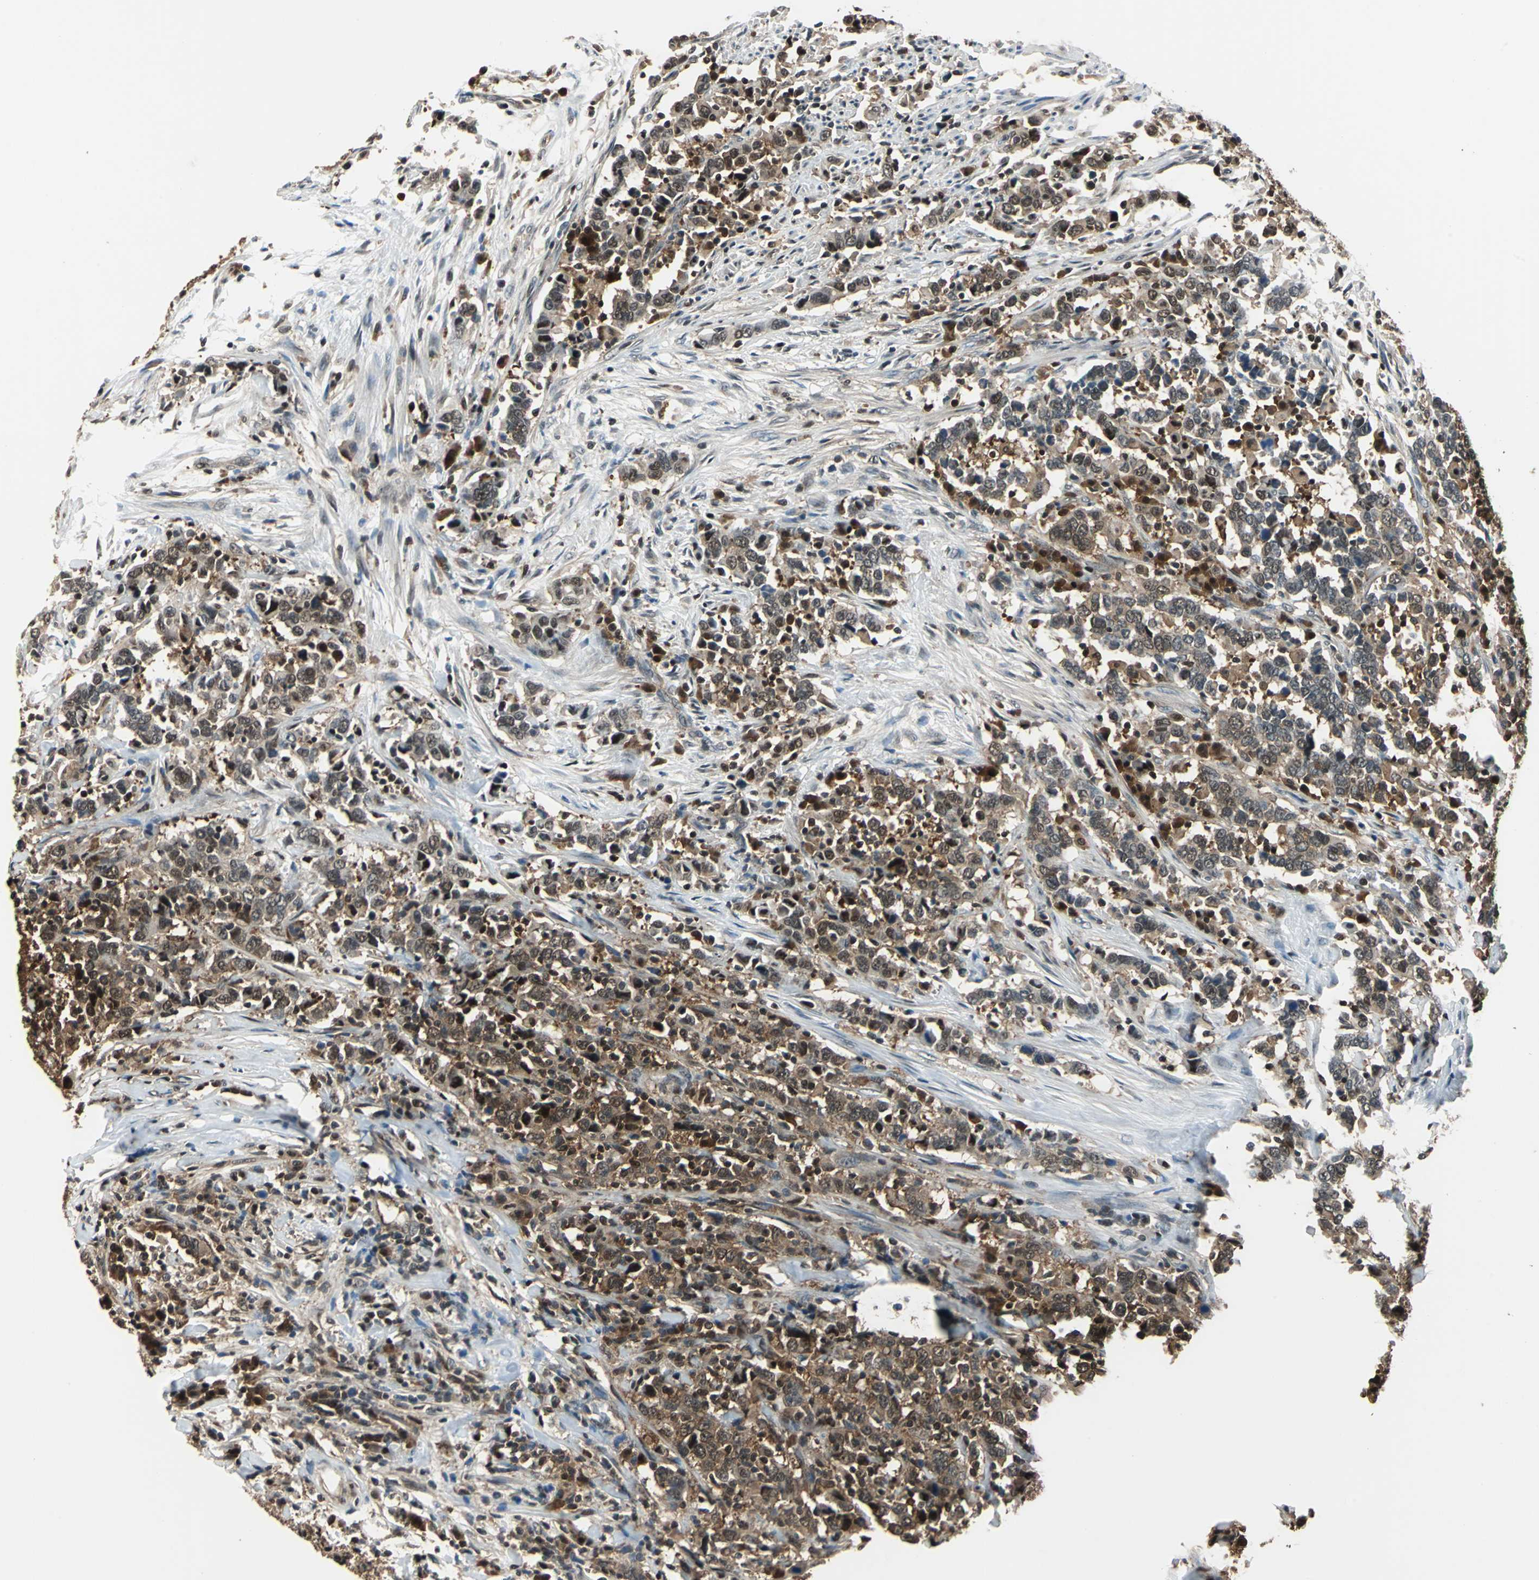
{"staining": {"intensity": "strong", "quantity": ">75%", "location": "cytoplasmic/membranous"}, "tissue": "urothelial cancer", "cell_type": "Tumor cells", "image_type": "cancer", "snomed": [{"axis": "morphology", "description": "Urothelial carcinoma, High grade"}, {"axis": "topography", "description": "Urinary bladder"}], "caption": "DAB immunohistochemical staining of urothelial cancer exhibits strong cytoplasmic/membranous protein positivity in about >75% of tumor cells.", "gene": "PSME1", "patient": {"sex": "male", "age": 61}}